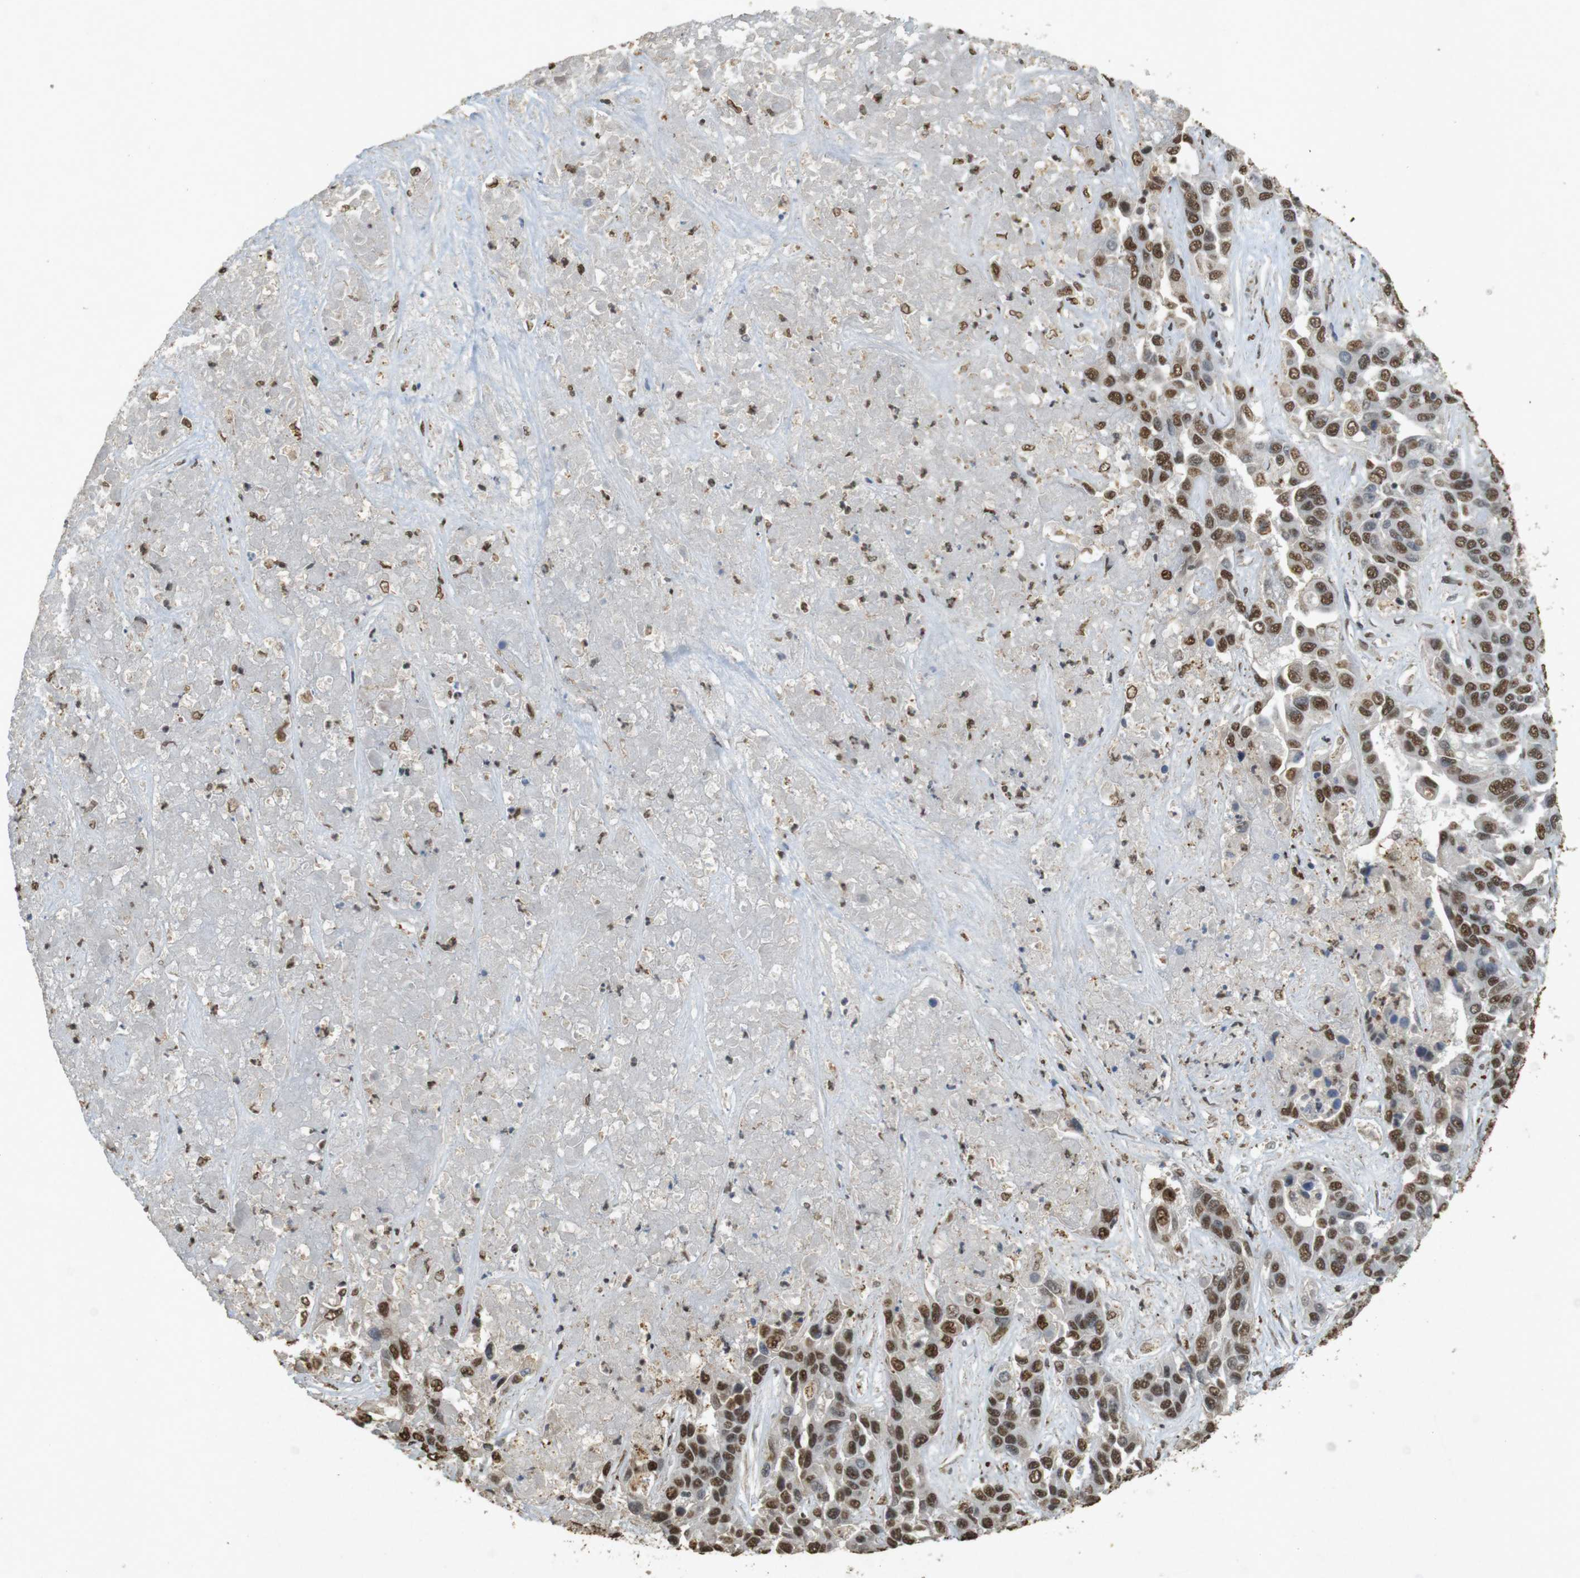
{"staining": {"intensity": "strong", "quantity": ">75%", "location": "nuclear"}, "tissue": "liver cancer", "cell_type": "Tumor cells", "image_type": "cancer", "snomed": [{"axis": "morphology", "description": "Cholangiocarcinoma"}, {"axis": "topography", "description": "Liver"}], "caption": "Brown immunohistochemical staining in human liver cancer reveals strong nuclear expression in approximately >75% of tumor cells.", "gene": "GATA4", "patient": {"sex": "female", "age": 52}}